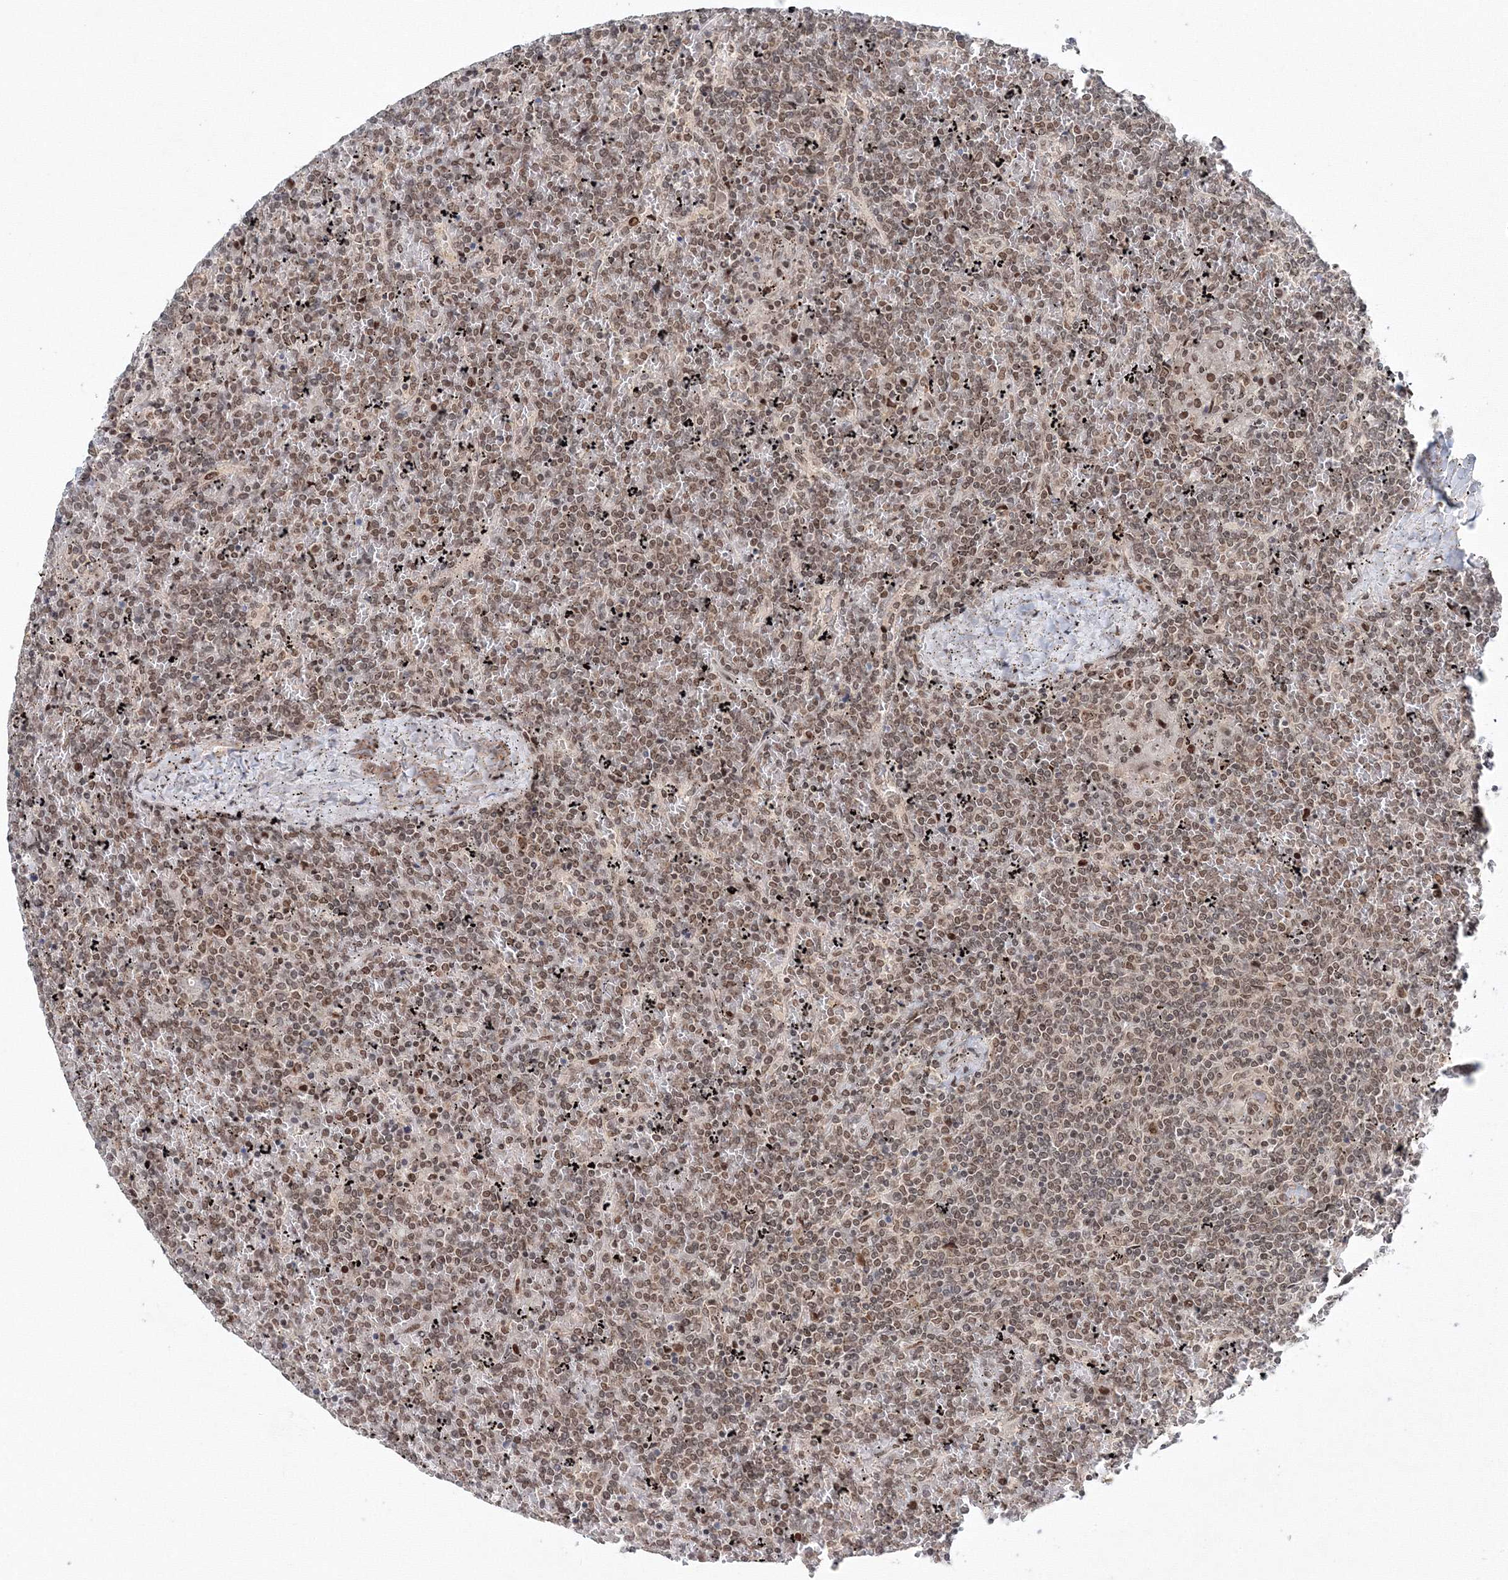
{"staining": {"intensity": "moderate", "quantity": ">75%", "location": "nuclear"}, "tissue": "lymphoma", "cell_type": "Tumor cells", "image_type": "cancer", "snomed": [{"axis": "morphology", "description": "Malignant lymphoma, non-Hodgkin's type, Low grade"}, {"axis": "topography", "description": "Spleen"}], "caption": "This is an image of IHC staining of malignant lymphoma, non-Hodgkin's type (low-grade), which shows moderate expression in the nuclear of tumor cells.", "gene": "NOA1", "patient": {"sex": "female", "age": 19}}